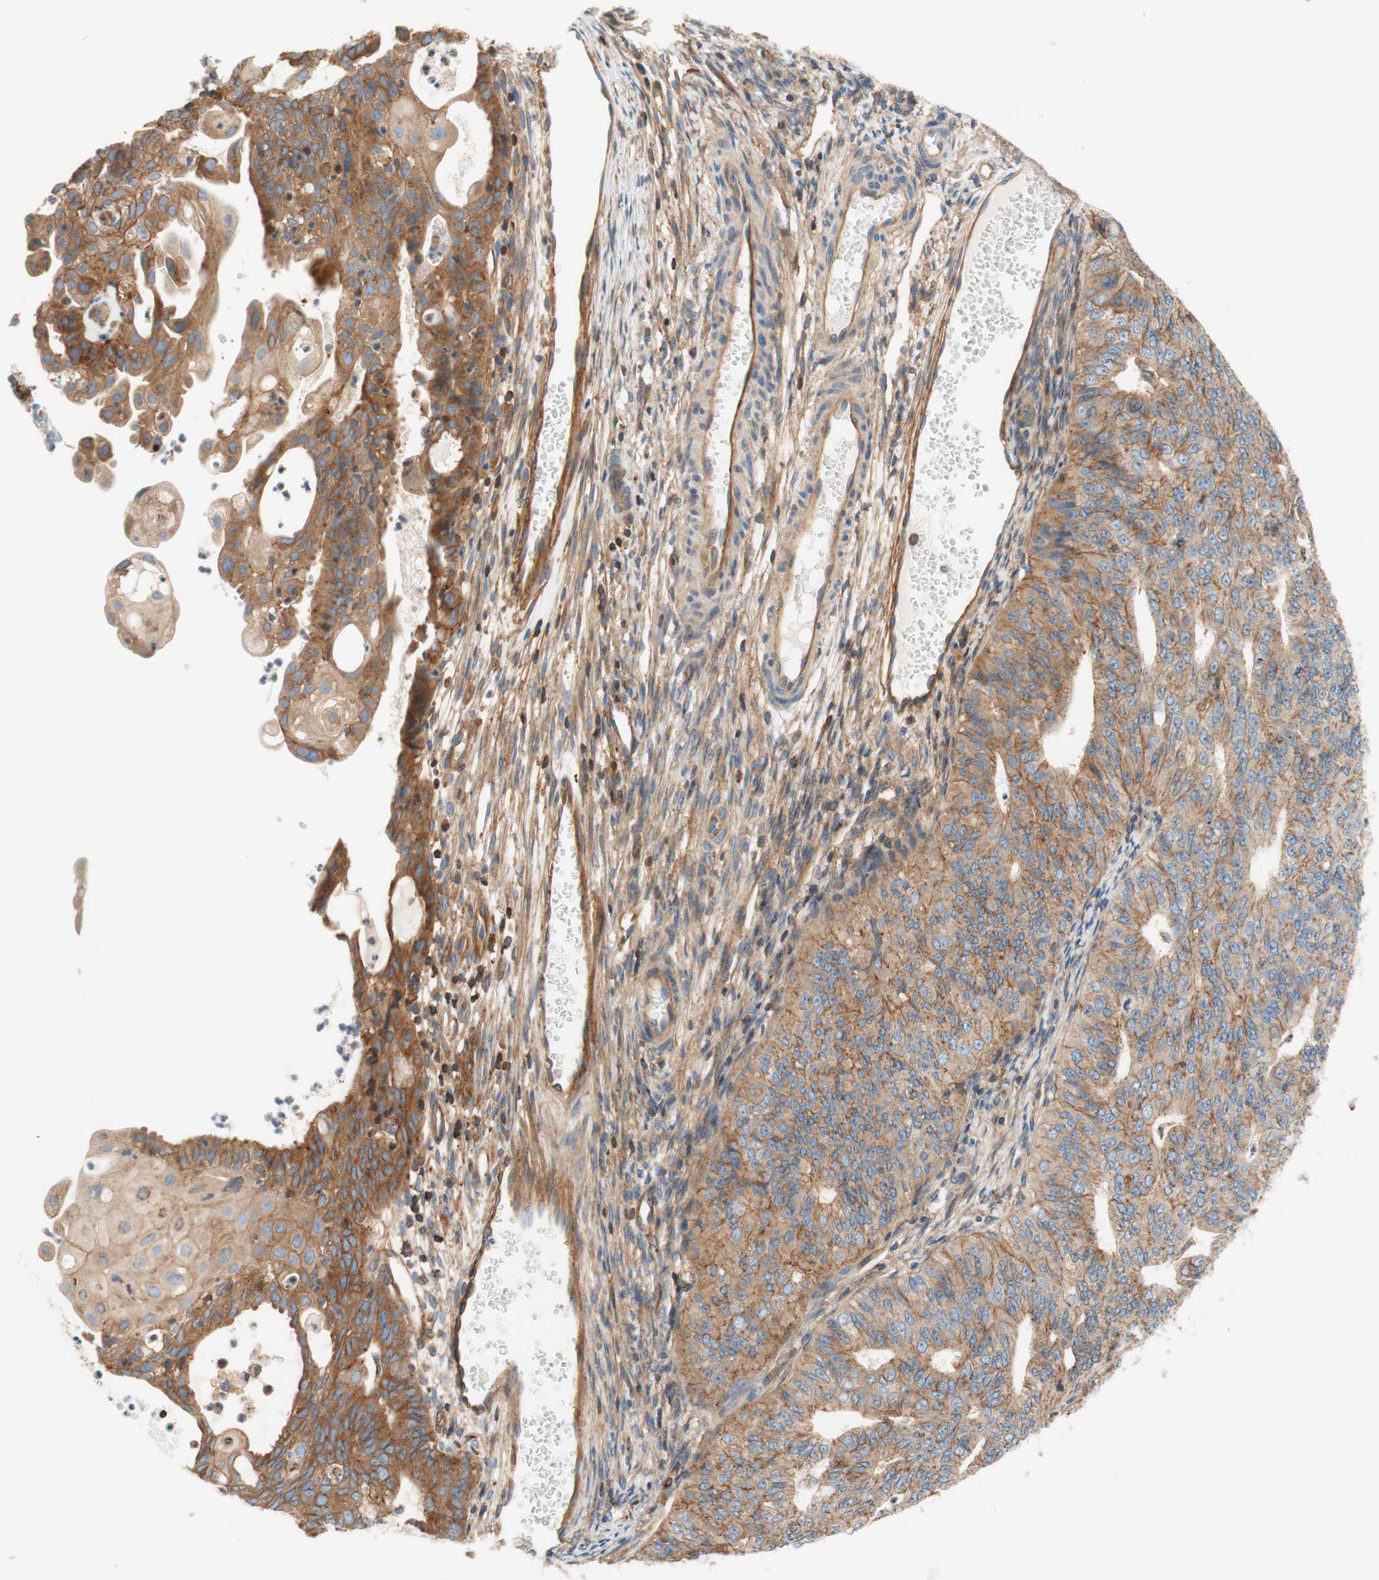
{"staining": {"intensity": "moderate", "quantity": ">75%", "location": "cytoplasmic/membranous"}, "tissue": "endometrial cancer", "cell_type": "Tumor cells", "image_type": "cancer", "snomed": [{"axis": "morphology", "description": "Adenocarcinoma, NOS"}, {"axis": "topography", "description": "Endometrium"}], "caption": "Protein expression analysis of human endometrial cancer (adenocarcinoma) reveals moderate cytoplasmic/membranous expression in about >75% of tumor cells. Immunohistochemistry (ihc) stains the protein in brown and the nuclei are stained blue.", "gene": "VPS26A", "patient": {"sex": "female", "age": 32}}